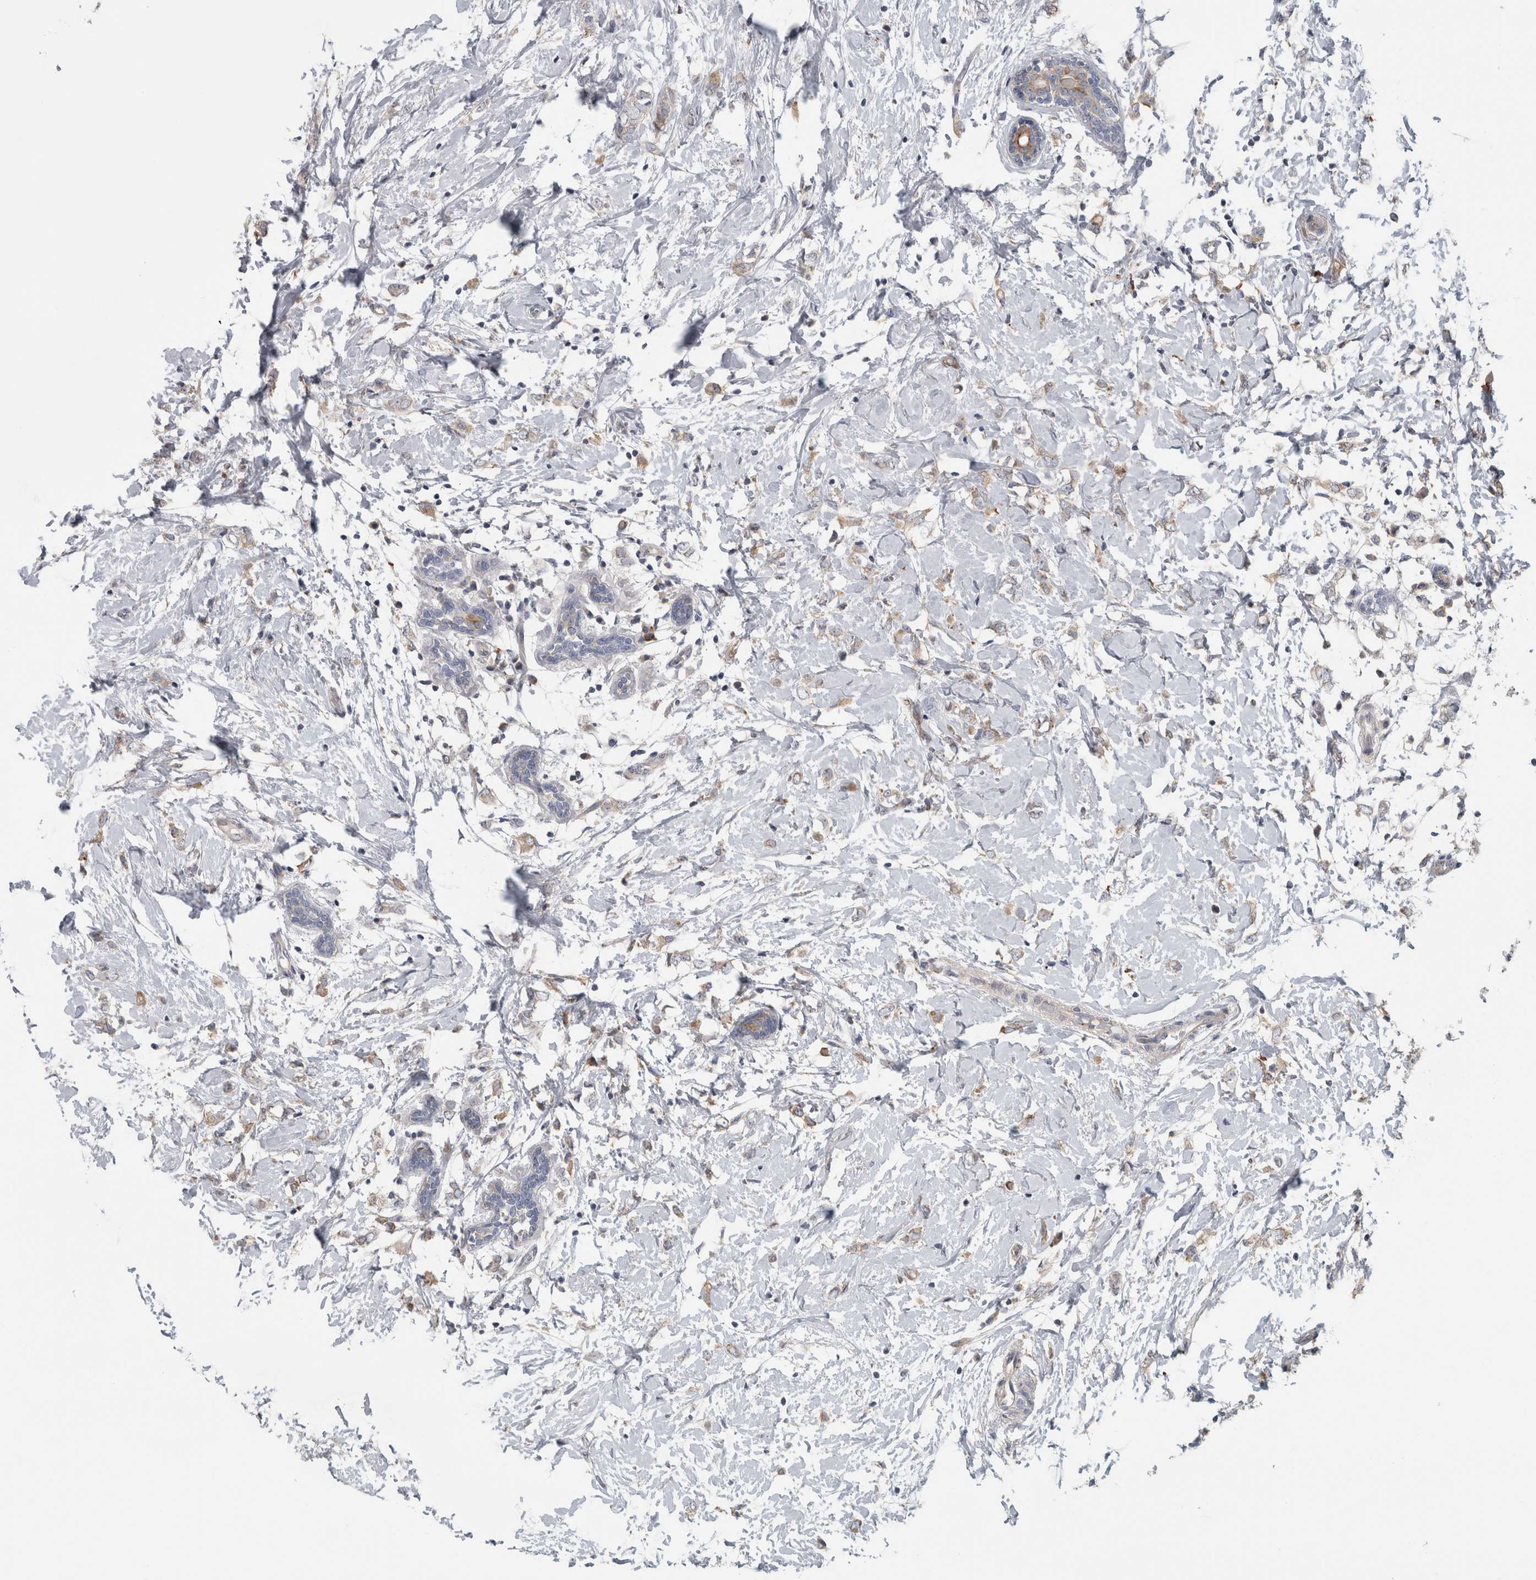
{"staining": {"intensity": "weak", "quantity": ">75%", "location": "cytoplasmic/membranous"}, "tissue": "breast cancer", "cell_type": "Tumor cells", "image_type": "cancer", "snomed": [{"axis": "morphology", "description": "Normal tissue, NOS"}, {"axis": "morphology", "description": "Lobular carcinoma"}, {"axis": "topography", "description": "Breast"}], "caption": "Approximately >75% of tumor cells in human breast lobular carcinoma display weak cytoplasmic/membranous protein positivity as visualized by brown immunohistochemical staining.", "gene": "ATXN2", "patient": {"sex": "female", "age": 47}}